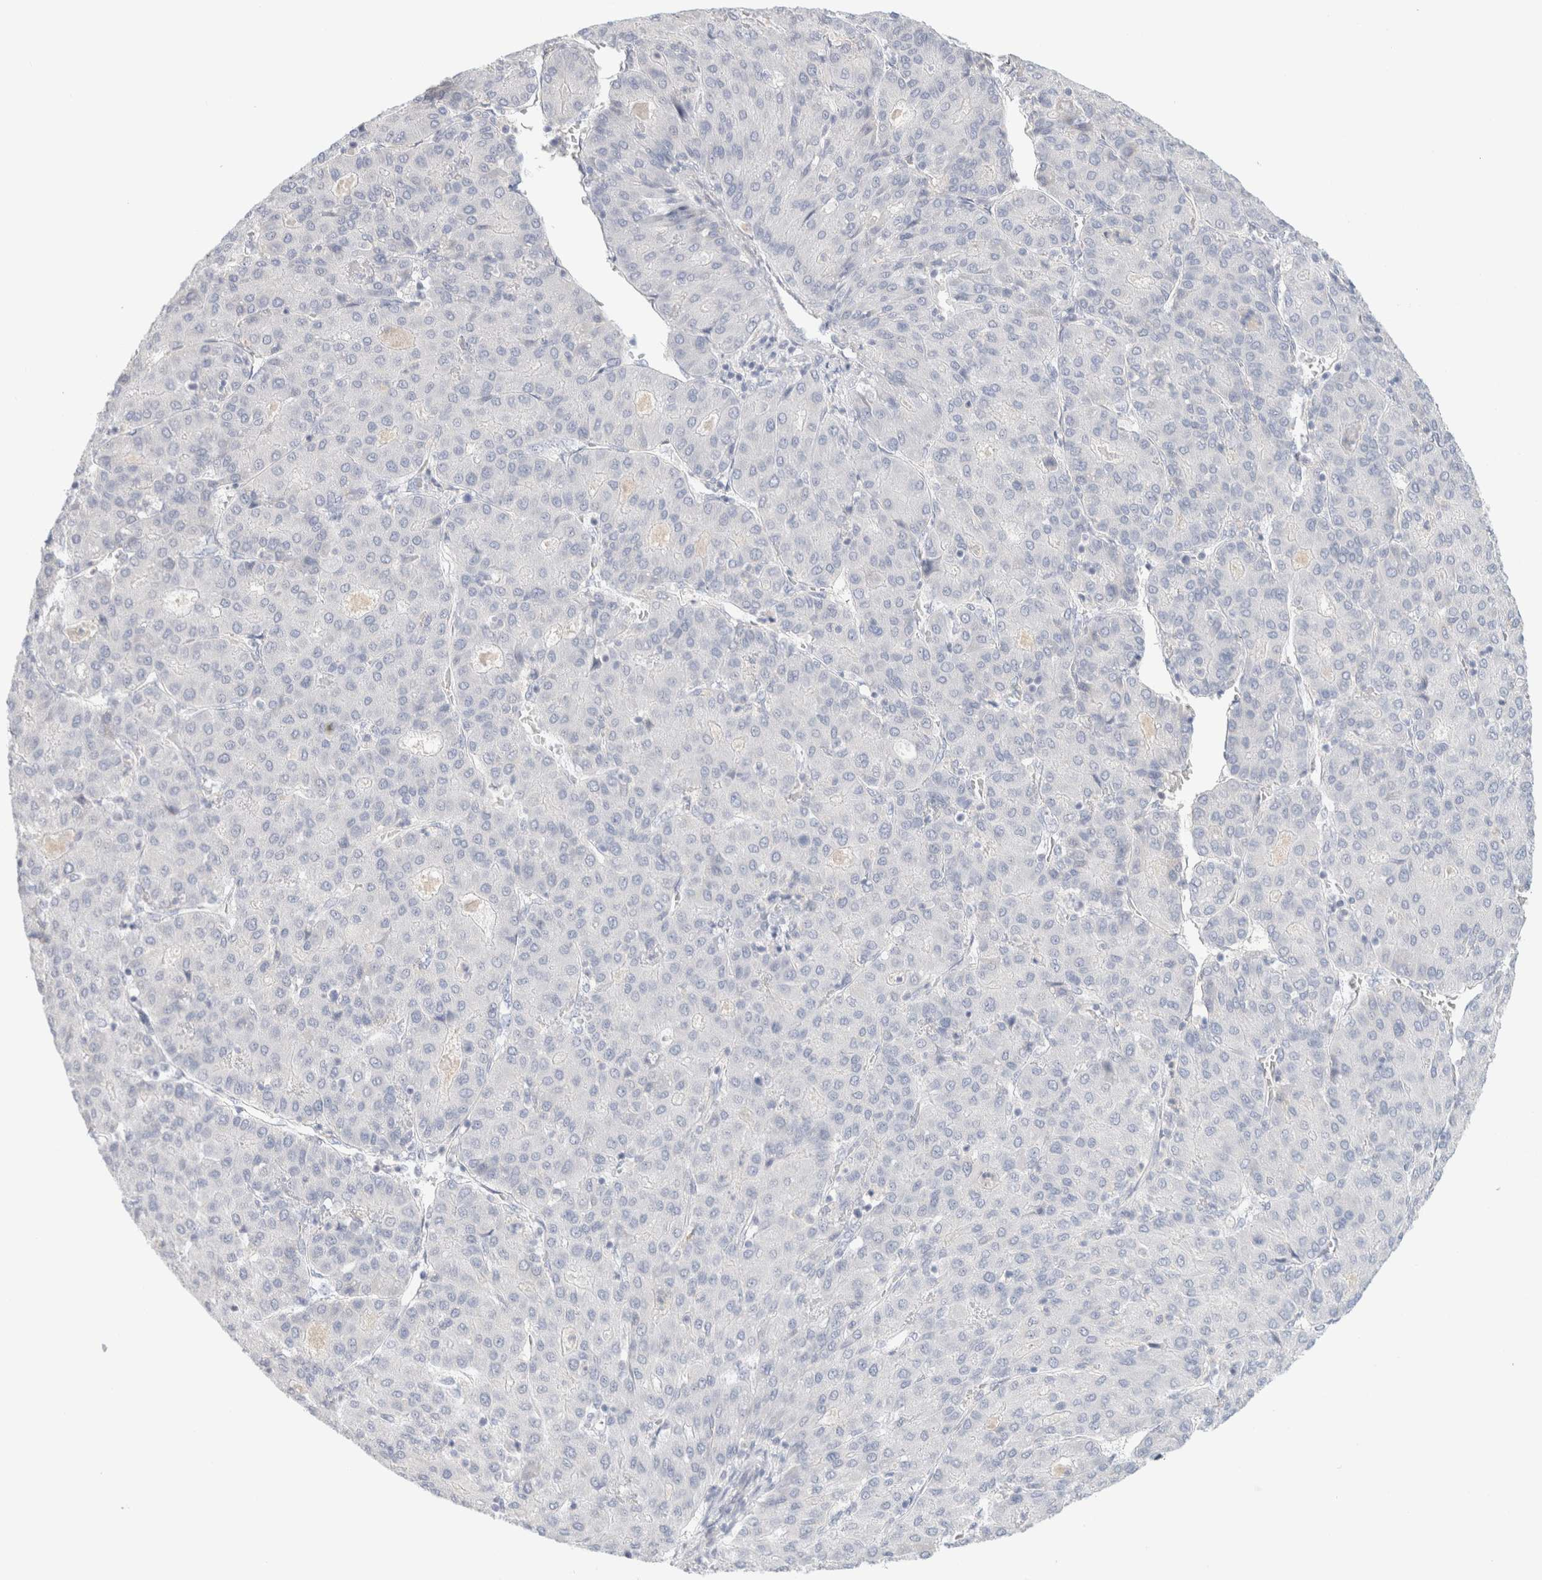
{"staining": {"intensity": "negative", "quantity": "none", "location": "none"}, "tissue": "liver cancer", "cell_type": "Tumor cells", "image_type": "cancer", "snomed": [{"axis": "morphology", "description": "Carcinoma, Hepatocellular, NOS"}, {"axis": "topography", "description": "Liver"}], "caption": "Tumor cells show no significant protein positivity in liver cancer (hepatocellular carcinoma).", "gene": "HEXD", "patient": {"sex": "male", "age": 65}}